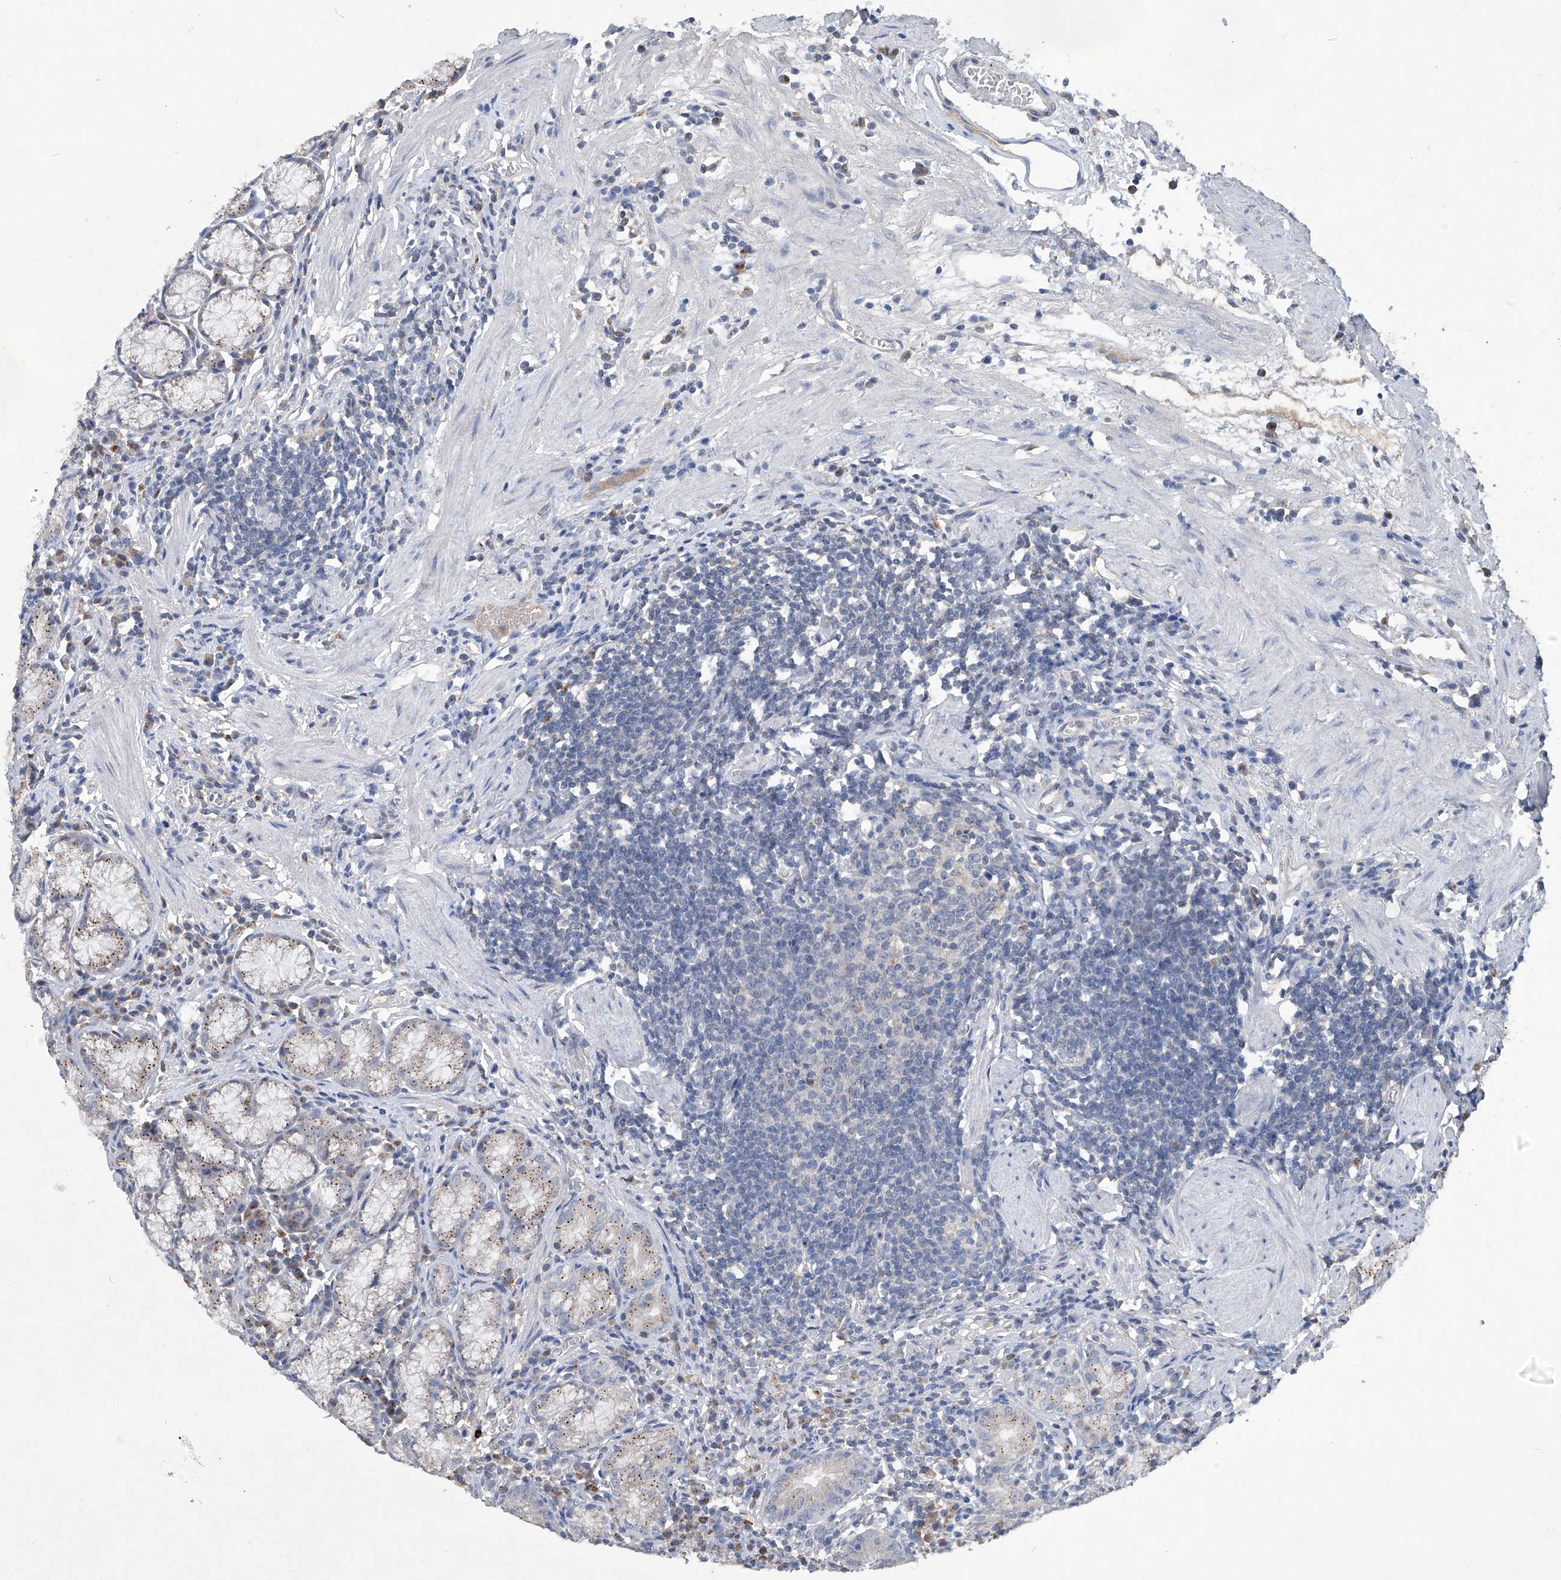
{"staining": {"intensity": "moderate", "quantity": ">75%", "location": "cytoplasmic/membranous"}, "tissue": "stomach", "cell_type": "Glandular cells", "image_type": "normal", "snomed": [{"axis": "morphology", "description": "Normal tissue, NOS"}, {"axis": "topography", "description": "Stomach"}], "caption": "Protein expression analysis of normal stomach displays moderate cytoplasmic/membranous expression in approximately >75% of glandular cells. The protein is shown in brown color, while the nuclei are stained blue.", "gene": "PCSK5", "patient": {"sex": "male", "age": 55}}